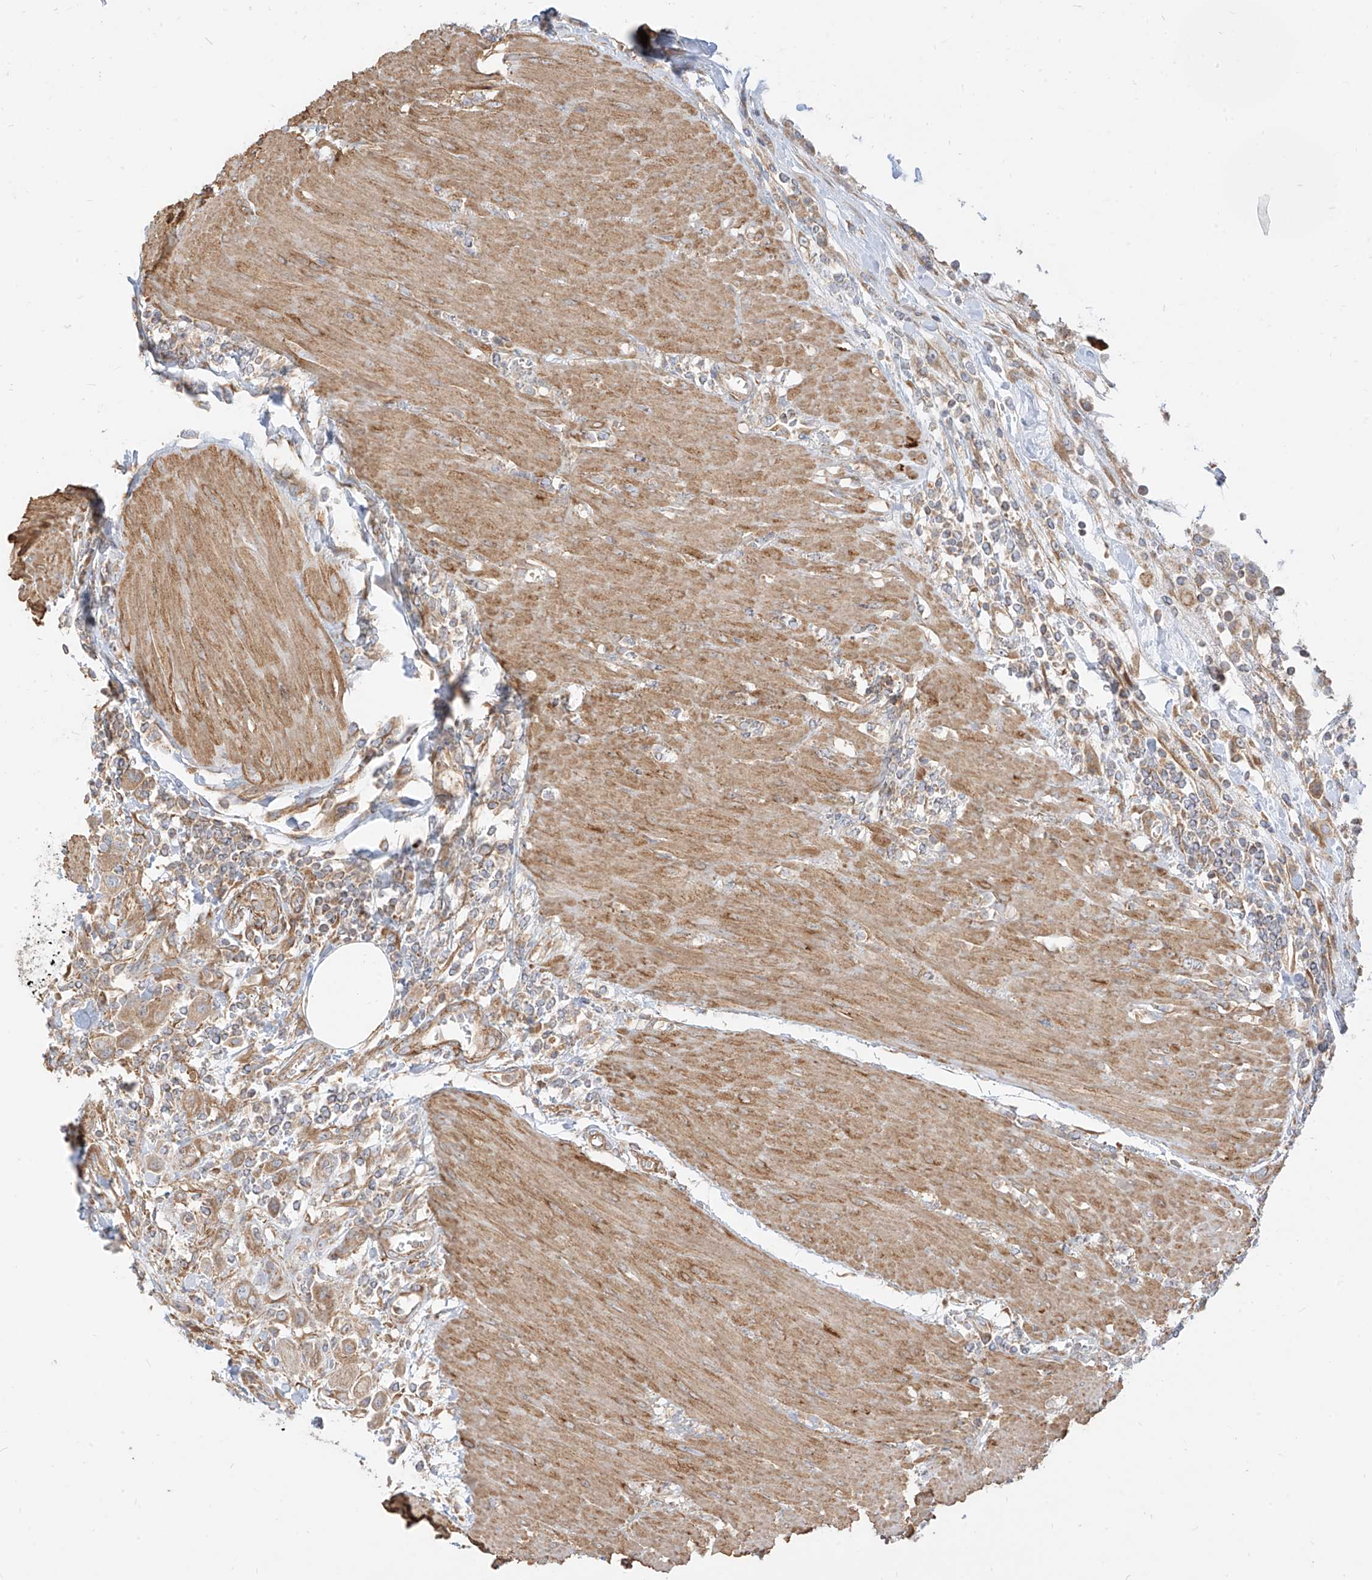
{"staining": {"intensity": "moderate", "quantity": ">75%", "location": "cytoplasmic/membranous"}, "tissue": "urothelial cancer", "cell_type": "Tumor cells", "image_type": "cancer", "snomed": [{"axis": "morphology", "description": "Urothelial carcinoma, High grade"}, {"axis": "topography", "description": "Urinary bladder"}], "caption": "Immunohistochemical staining of high-grade urothelial carcinoma shows moderate cytoplasmic/membranous protein positivity in about >75% of tumor cells.", "gene": "PLCL1", "patient": {"sex": "male", "age": 50}}